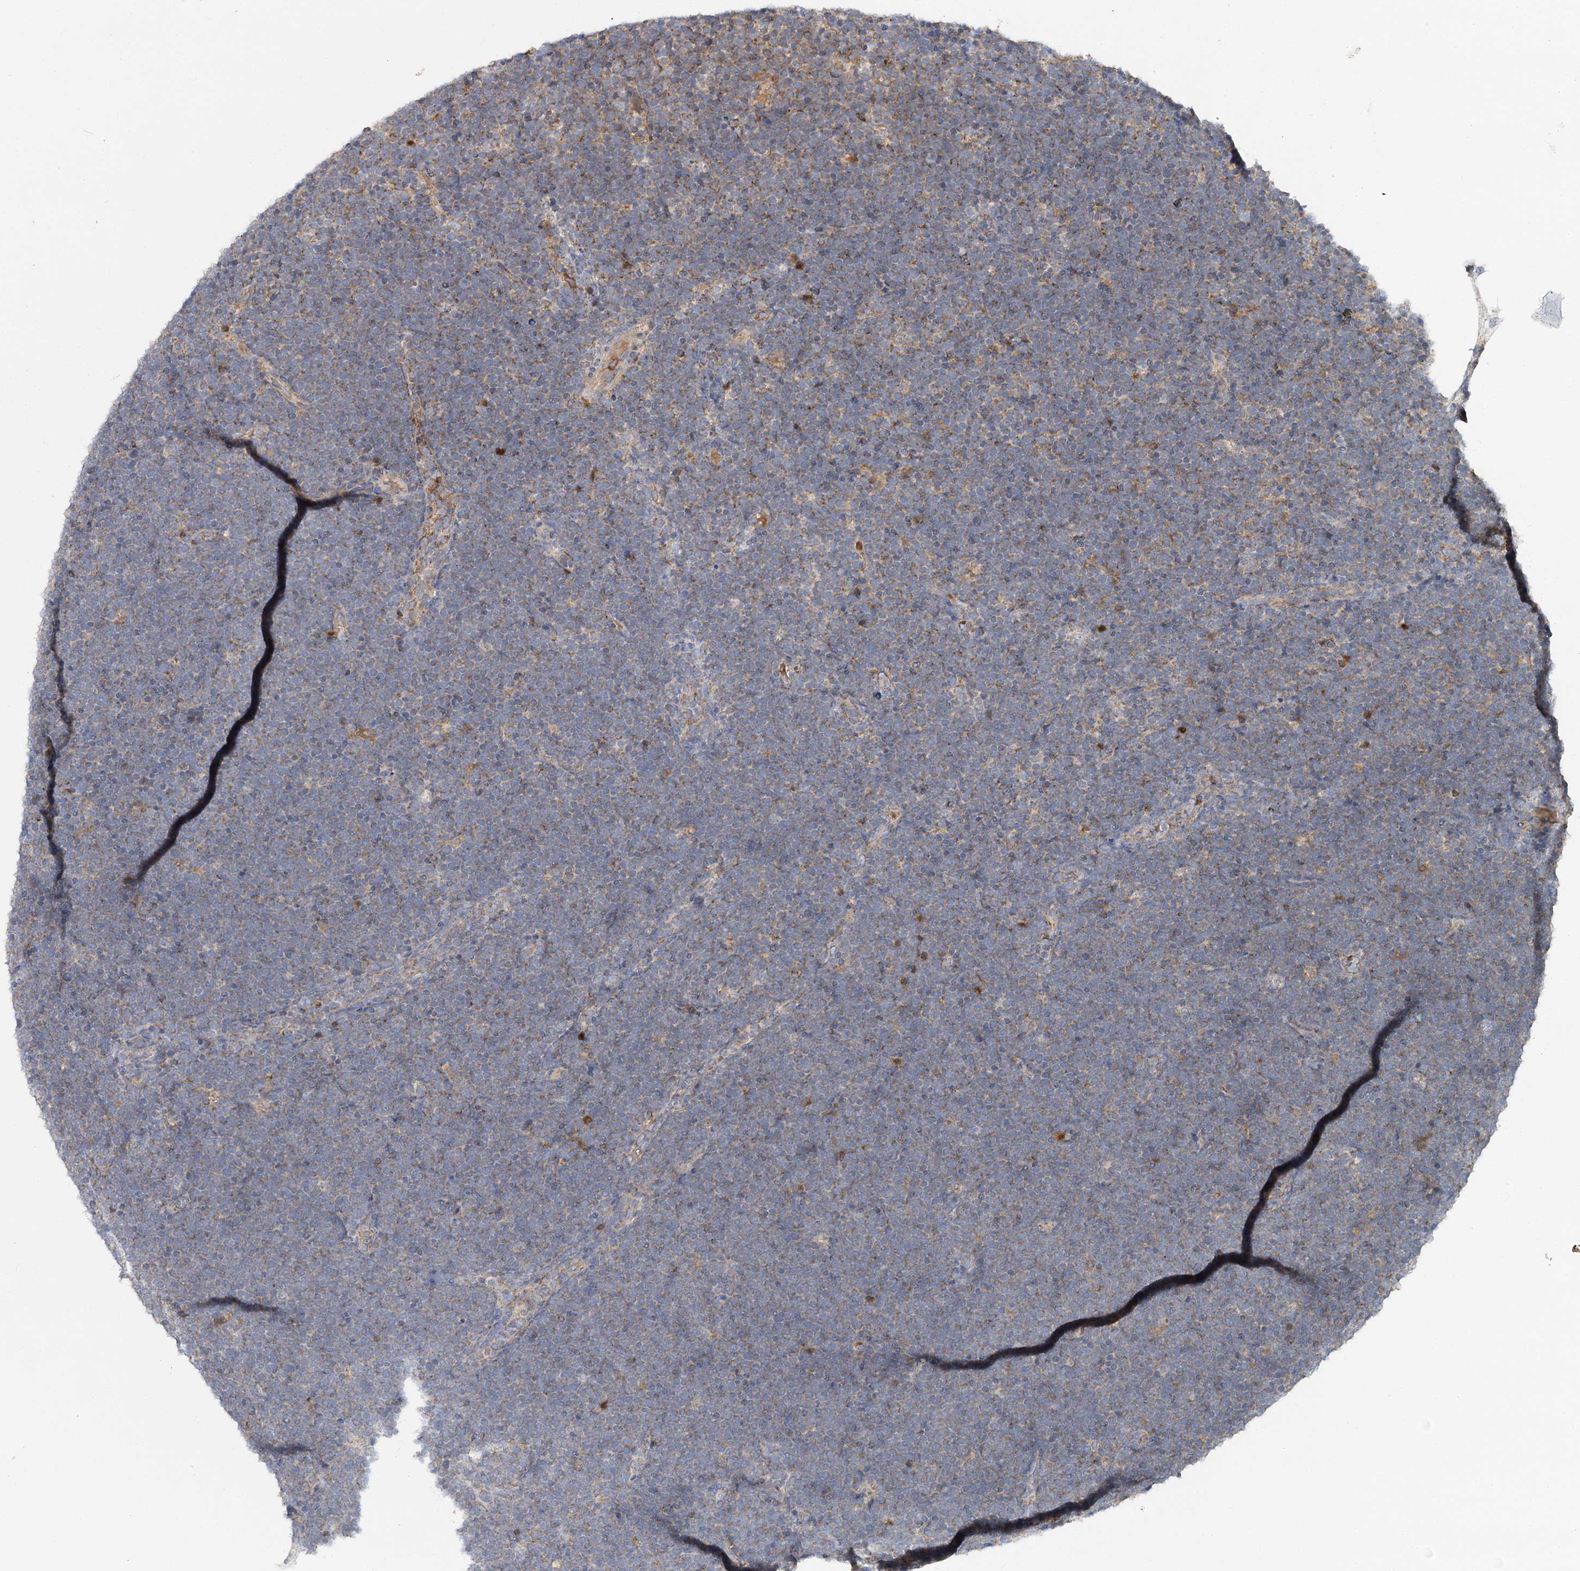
{"staining": {"intensity": "weak", "quantity": "<25%", "location": "cytoplasmic/membranous"}, "tissue": "lymphoma", "cell_type": "Tumor cells", "image_type": "cancer", "snomed": [{"axis": "morphology", "description": "Malignant lymphoma, non-Hodgkin's type, High grade"}, {"axis": "topography", "description": "Lymph node"}], "caption": "This is an IHC image of high-grade malignant lymphoma, non-Hodgkin's type. There is no positivity in tumor cells.", "gene": "PYROXD2", "patient": {"sex": "male", "age": 13}}